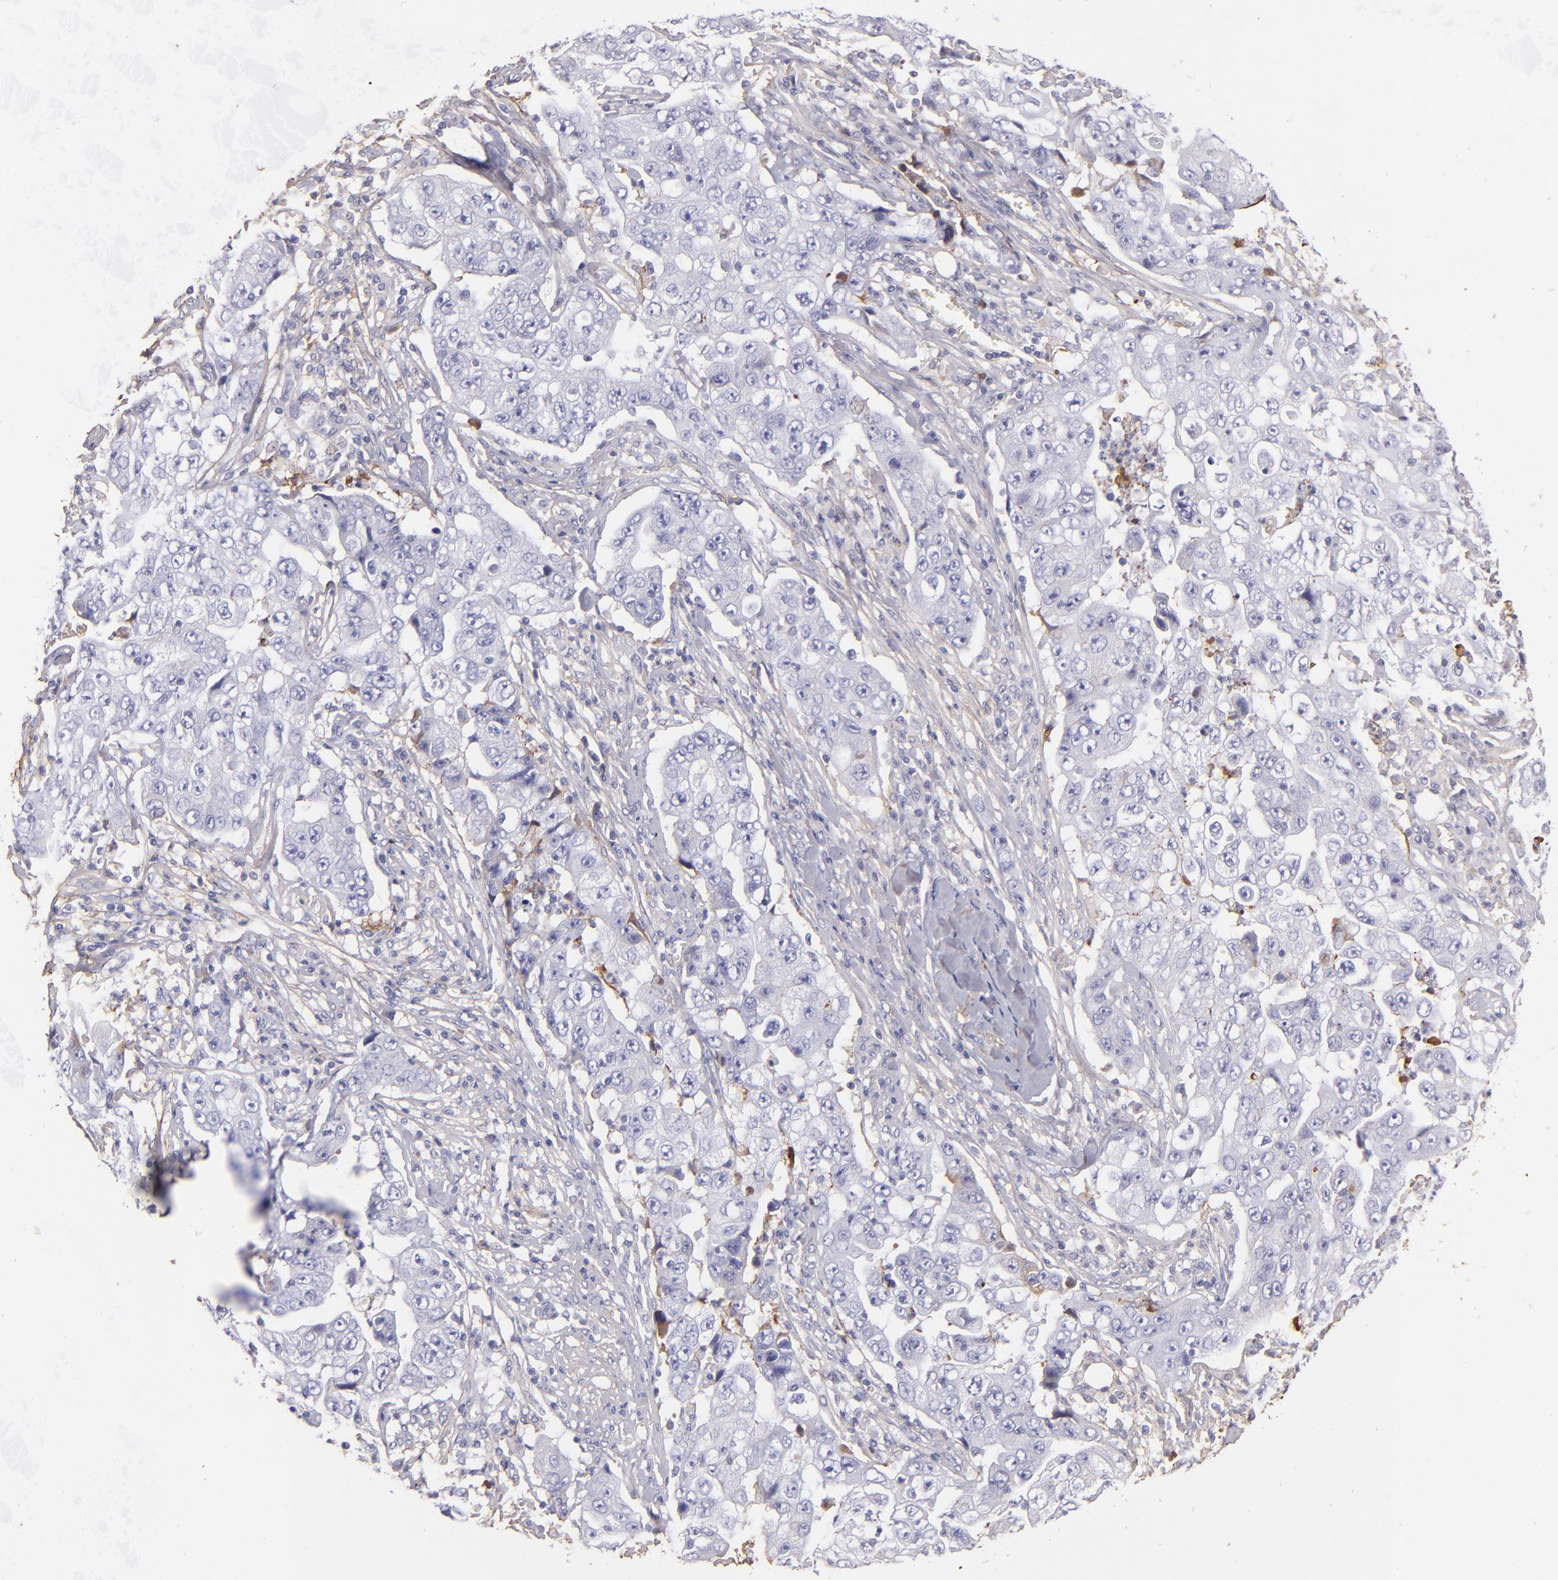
{"staining": {"intensity": "weak", "quantity": "<25%", "location": "cytoplasmic/membranous"}, "tissue": "lung cancer", "cell_type": "Tumor cells", "image_type": "cancer", "snomed": [{"axis": "morphology", "description": "Squamous cell carcinoma, NOS"}, {"axis": "topography", "description": "Lung"}], "caption": "Immunohistochemistry (IHC) of human squamous cell carcinoma (lung) exhibits no expression in tumor cells.", "gene": "FGB", "patient": {"sex": "male", "age": 64}}